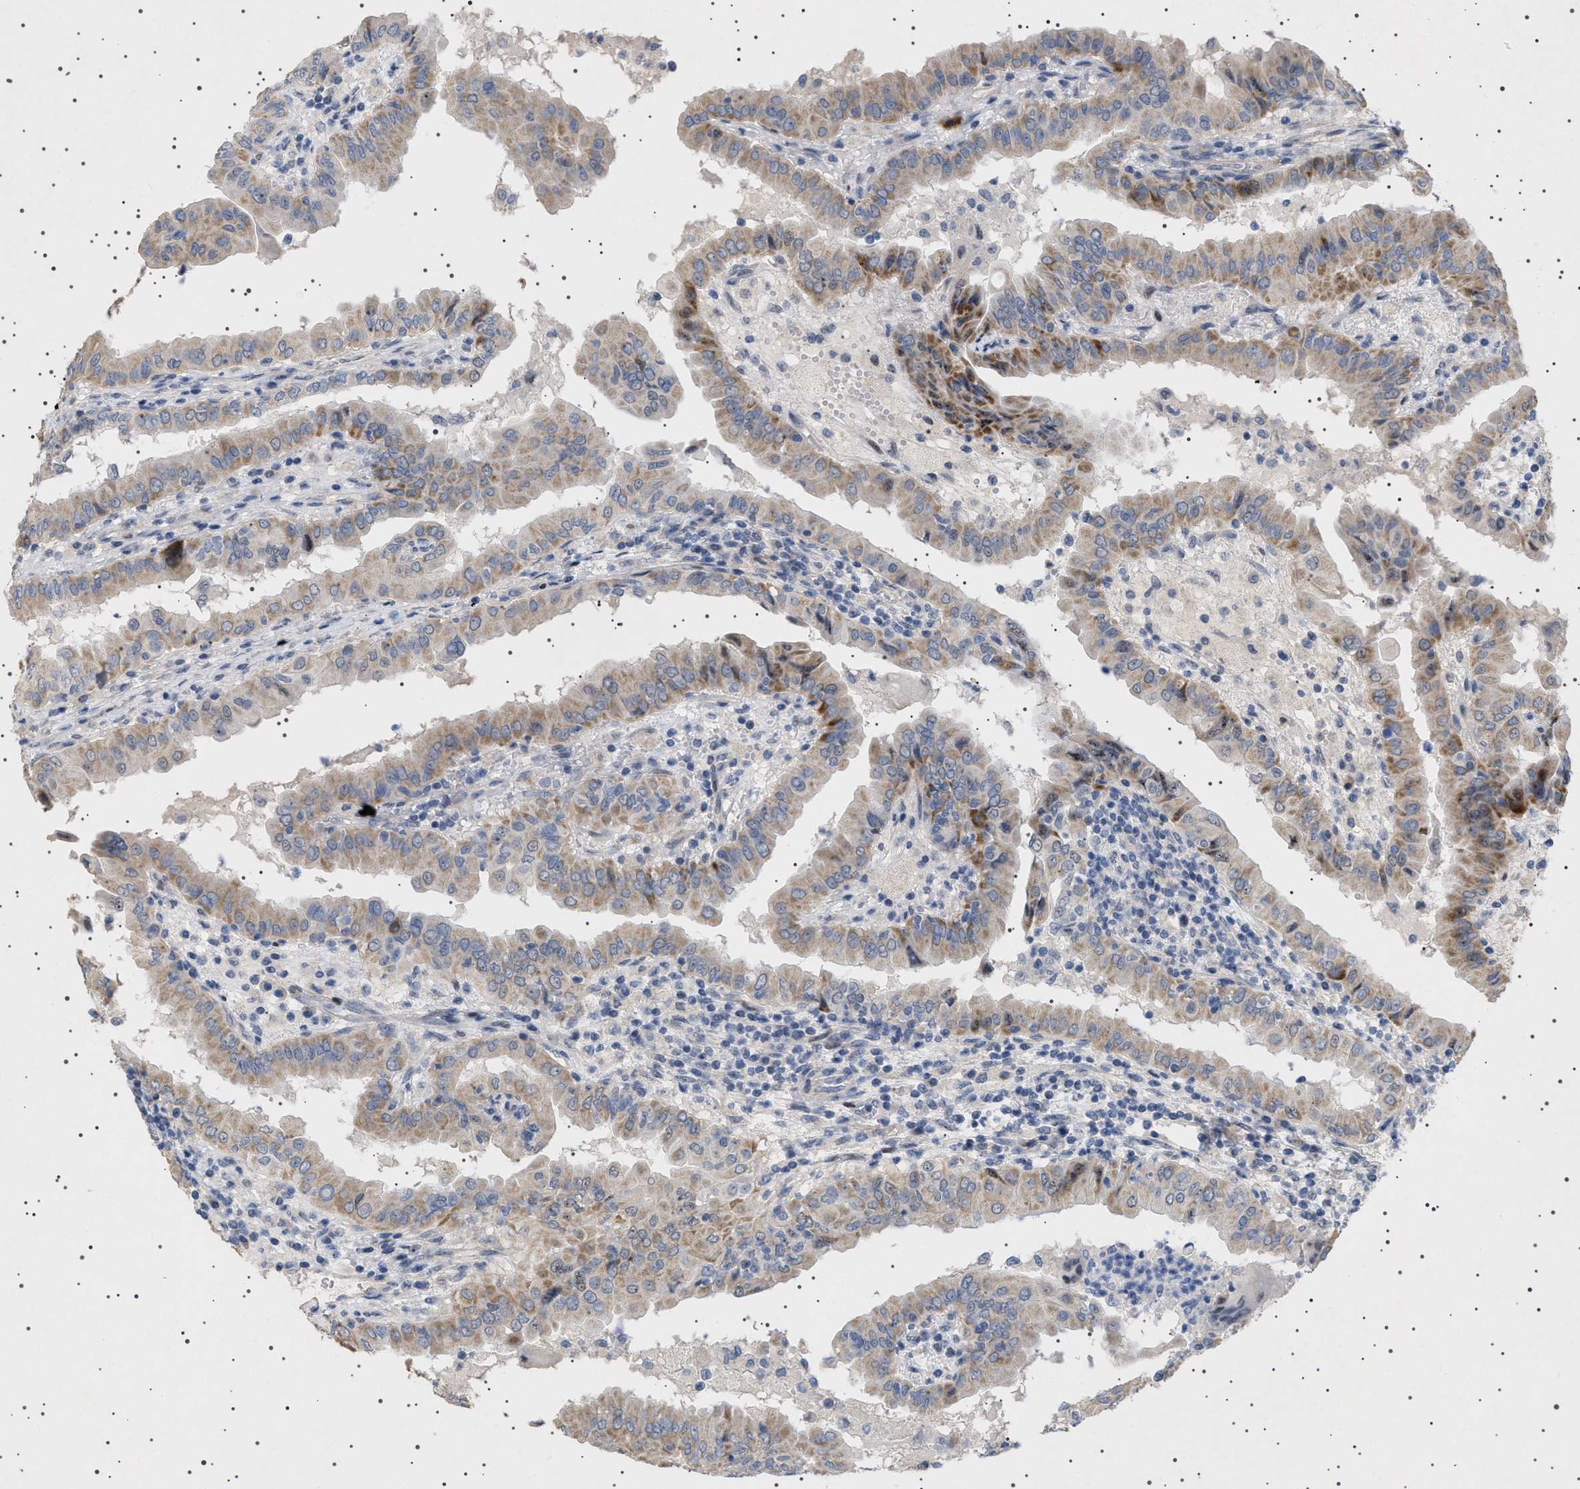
{"staining": {"intensity": "weak", "quantity": "25%-75%", "location": "cytoplasmic/membranous"}, "tissue": "thyroid cancer", "cell_type": "Tumor cells", "image_type": "cancer", "snomed": [{"axis": "morphology", "description": "Papillary adenocarcinoma, NOS"}, {"axis": "topography", "description": "Thyroid gland"}], "caption": "A high-resolution micrograph shows immunohistochemistry (IHC) staining of papillary adenocarcinoma (thyroid), which reveals weak cytoplasmic/membranous staining in approximately 25%-75% of tumor cells.", "gene": "HTR1A", "patient": {"sex": "male", "age": 33}}